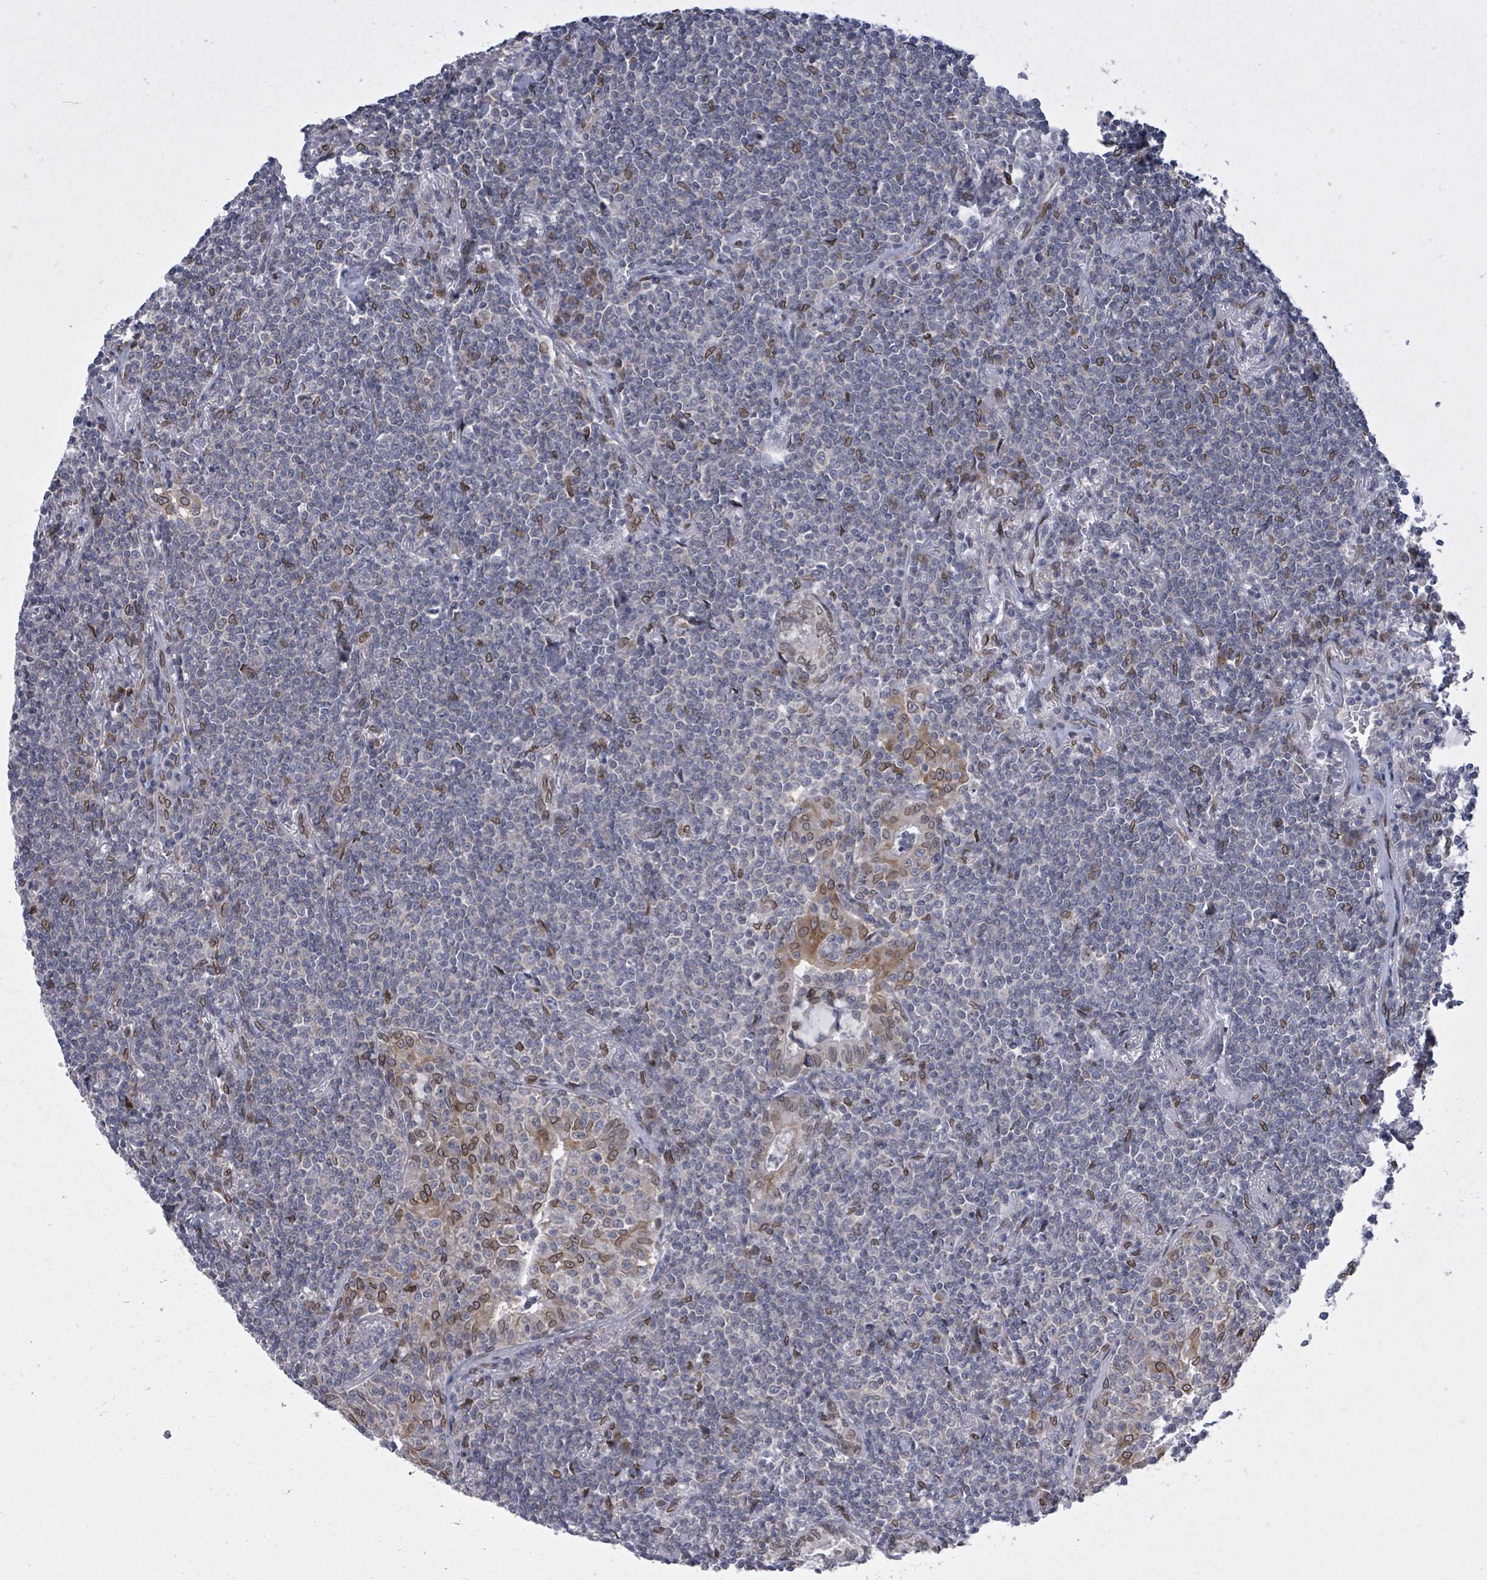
{"staining": {"intensity": "negative", "quantity": "none", "location": "none"}, "tissue": "lymphoma", "cell_type": "Tumor cells", "image_type": "cancer", "snomed": [{"axis": "morphology", "description": "Malignant lymphoma, non-Hodgkin's type, Low grade"}, {"axis": "topography", "description": "Lung"}], "caption": "Lymphoma stained for a protein using IHC reveals no positivity tumor cells.", "gene": "ARFGAP1", "patient": {"sex": "female", "age": 71}}